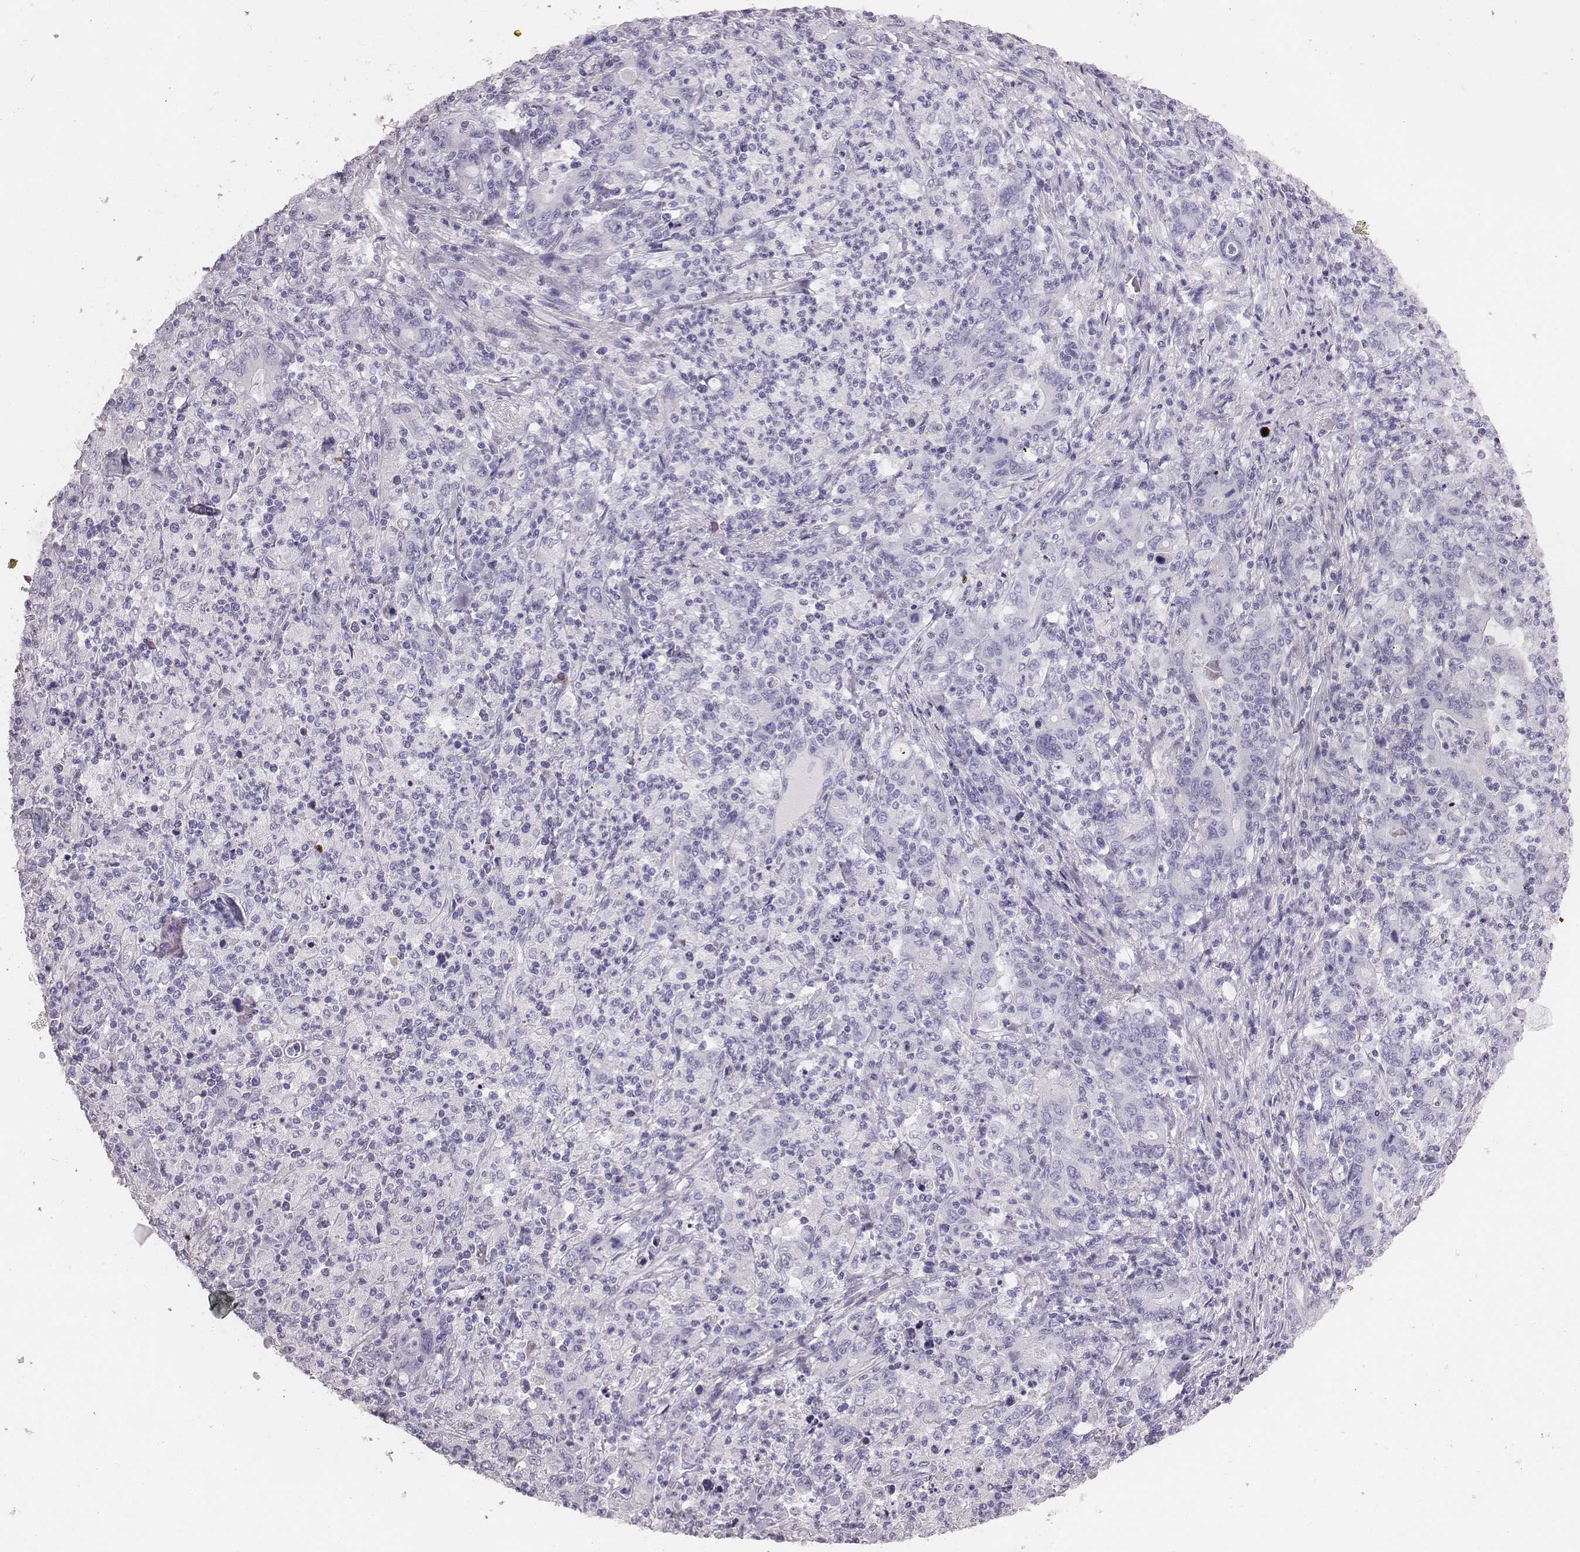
{"staining": {"intensity": "negative", "quantity": "none", "location": "none"}, "tissue": "stomach cancer", "cell_type": "Tumor cells", "image_type": "cancer", "snomed": [{"axis": "morphology", "description": "Adenocarcinoma, NOS"}, {"axis": "topography", "description": "Stomach, upper"}], "caption": "The micrograph displays no staining of tumor cells in stomach cancer (adenocarcinoma).", "gene": "H1-6", "patient": {"sex": "male", "age": 69}}